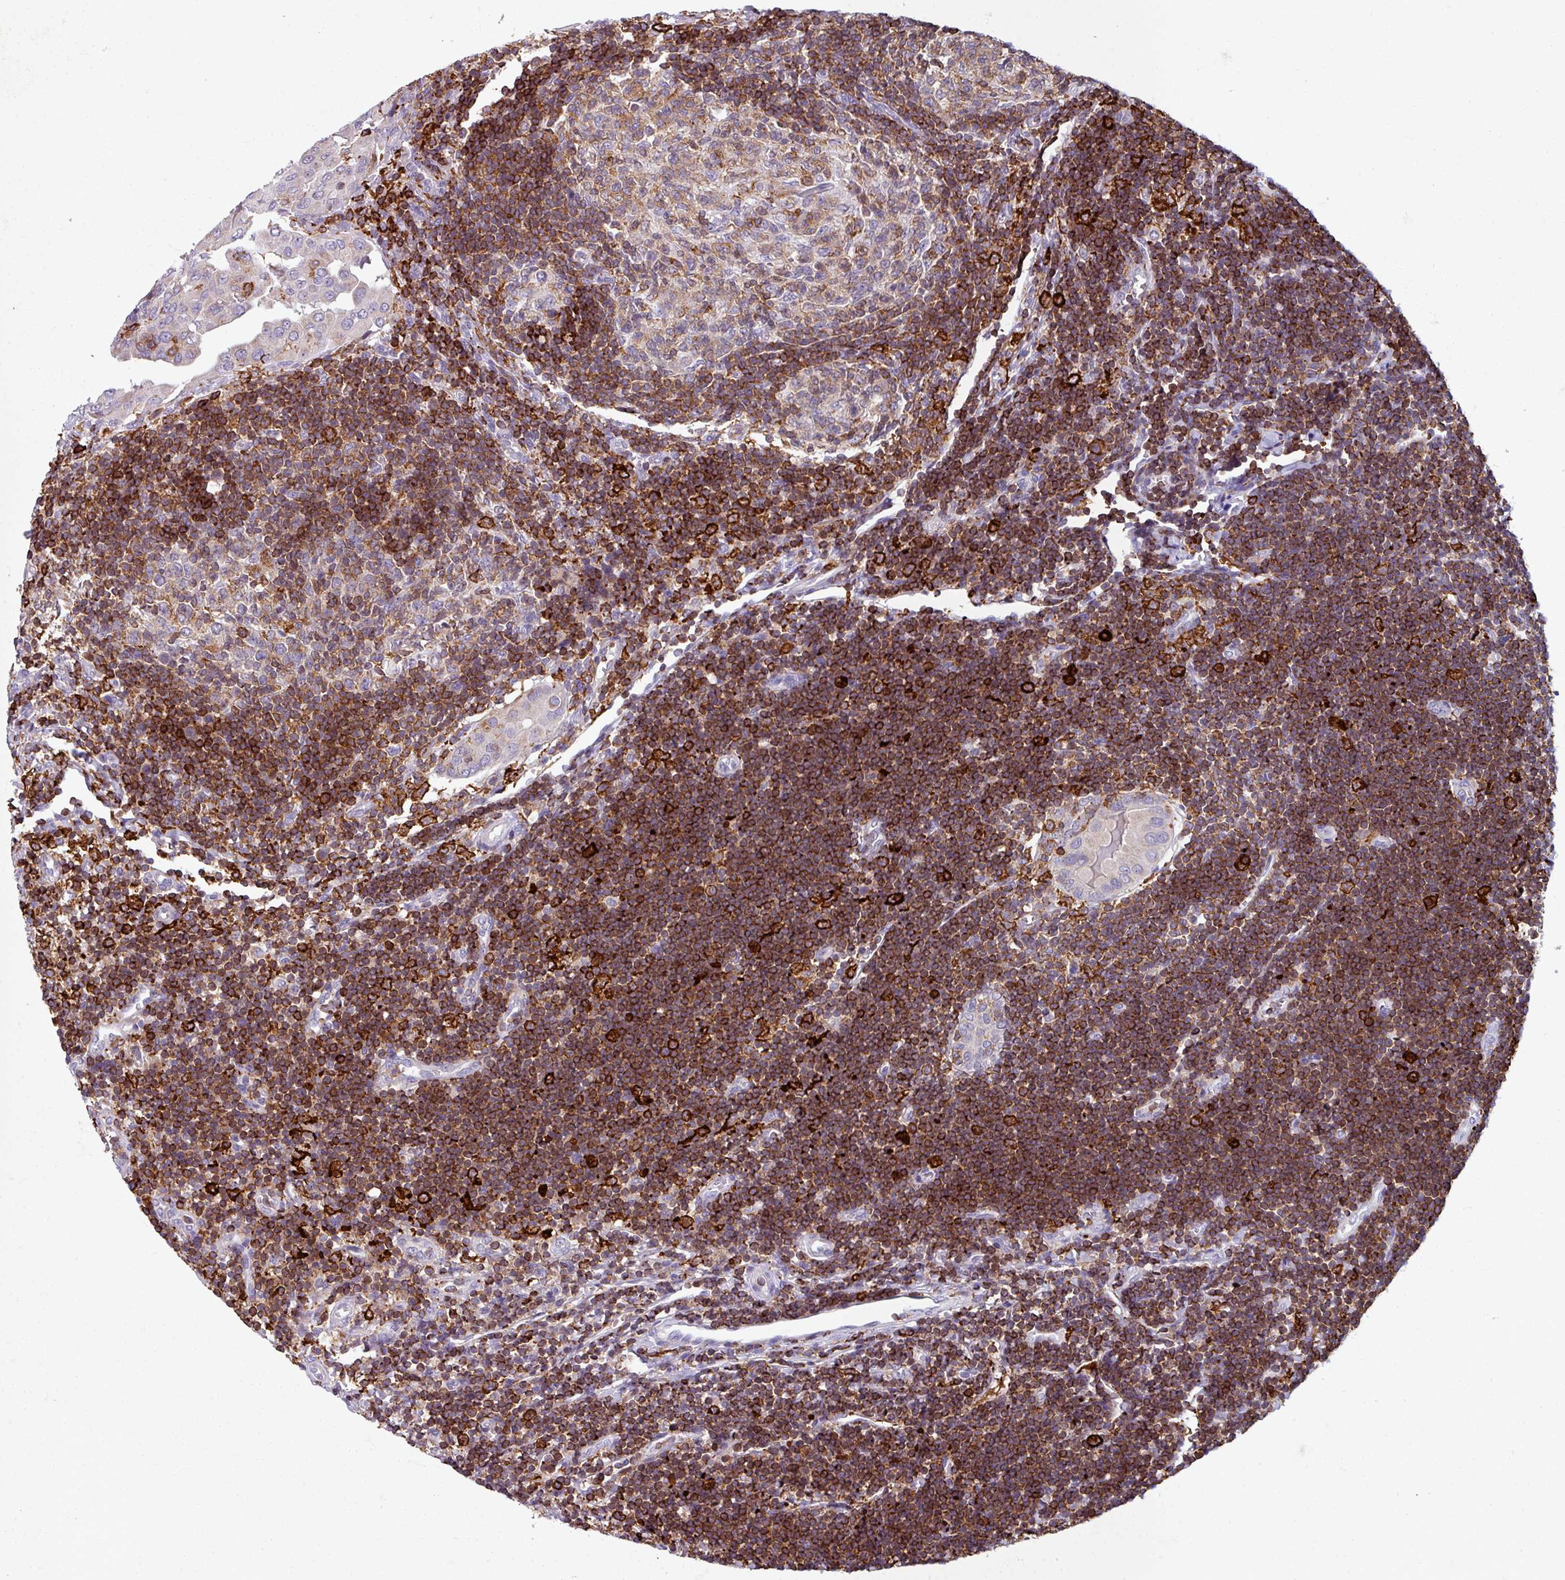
{"staining": {"intensity": "negative", "quantity": "none", "location": "none"}, "tissue": "thyroid cancer", "cell_type": "Tumor cells", "image_type": "cancer", "snomed": [{"axis": "morphology", "description": "Papillary adenocarcinoma, NOS"}, {"axis": "topography", "description": "Thyroid gland"}], "caption": "Tumor cells show no significant protein positivity in thyroid cancer.", "gene": "NEDD9", "patient": {"sex": "male", "age": 33}}